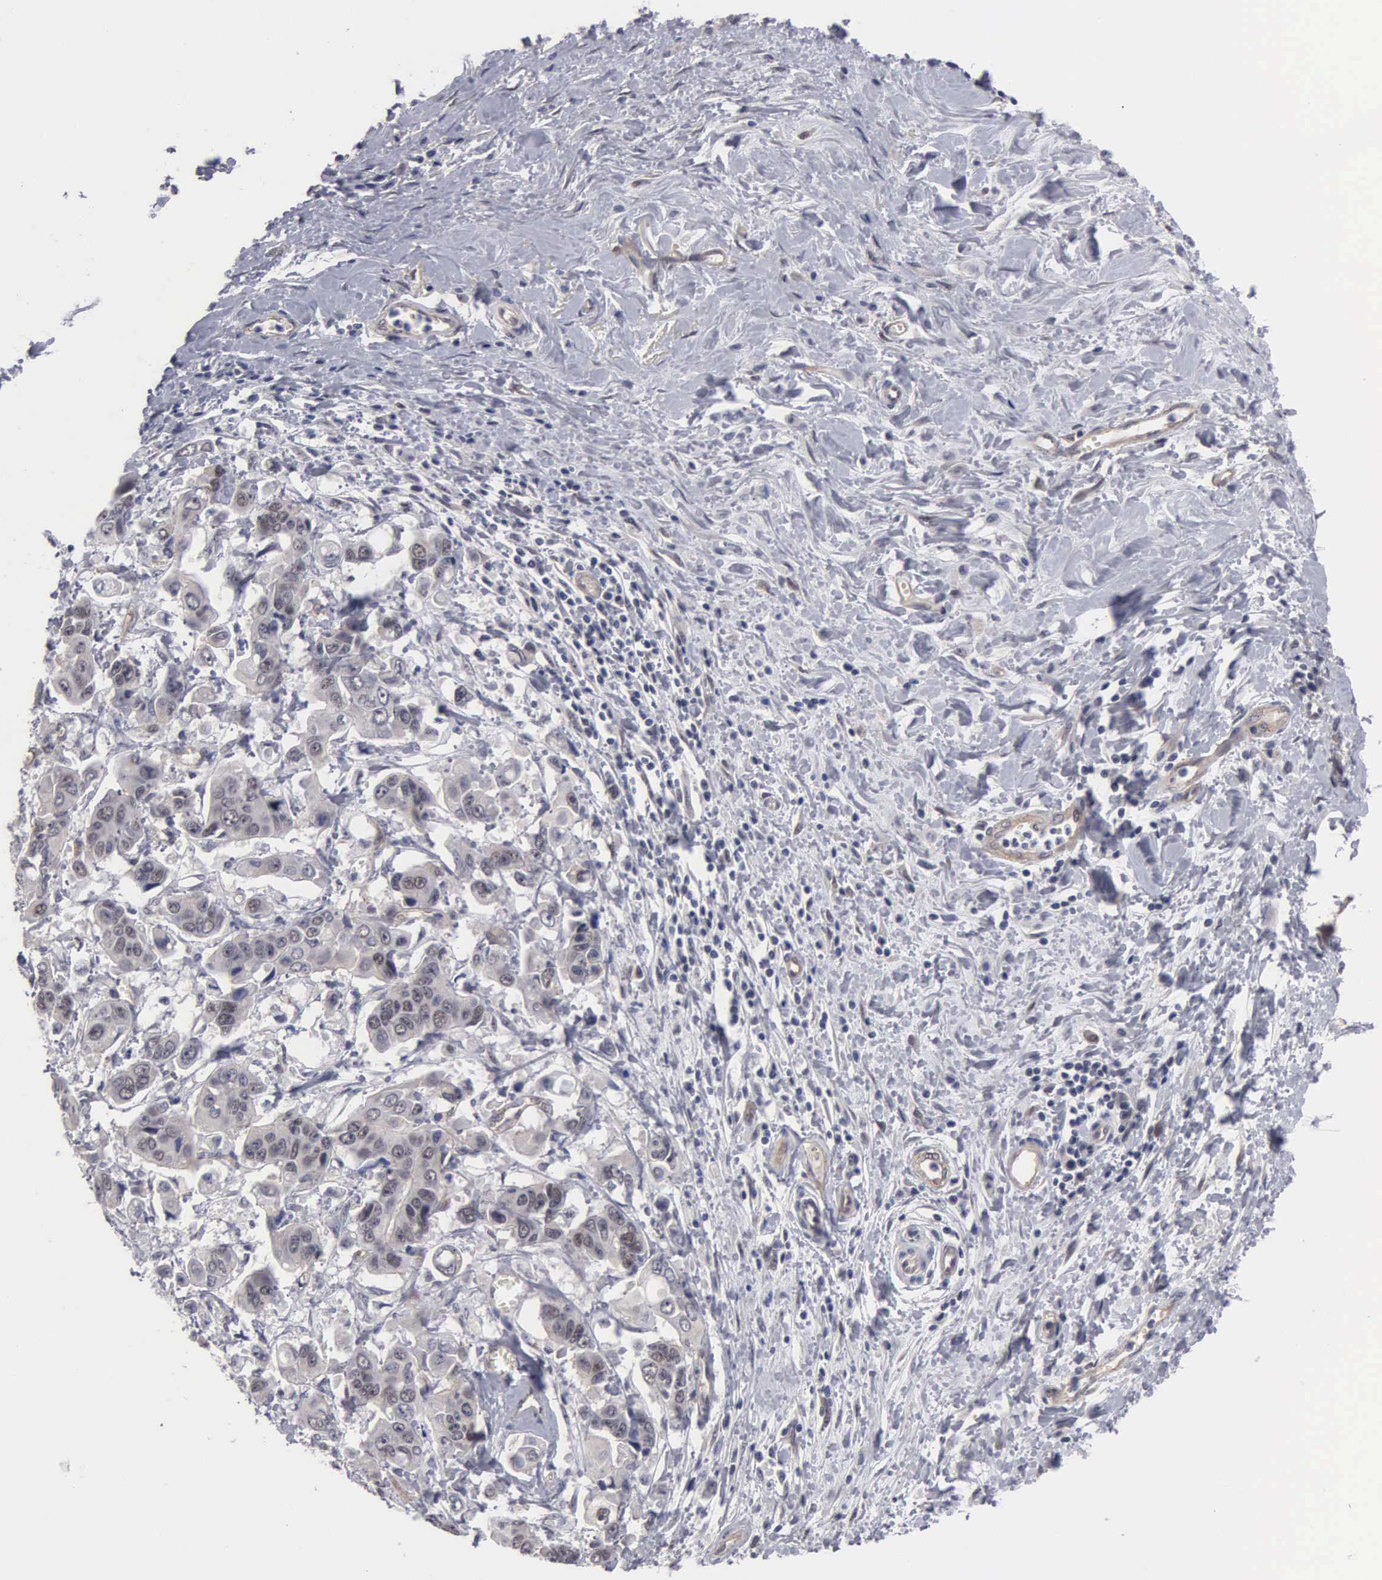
{"staining": {"intensity": "weak", "quantity": "25%-75%", "location": "cytoplasmic/membranous,nuclear"}, "tissue": "stomach cancer", "cell_type": "Tumor cells", "image_type": "cancer", "snomed": [{"axis": "morphology", "description": "Adenocarcinoma, NOS"}, {"axis": "topography", "description": "Stomach, upper"}], "caption": "Protein staining reveals weak cytoplasmic/membranous and nuclear expression in about 25%-75% of tumor cells in stomach cancer.", "gene": "ZBTB33", "patient": {"sex": "male", "age": 80}}